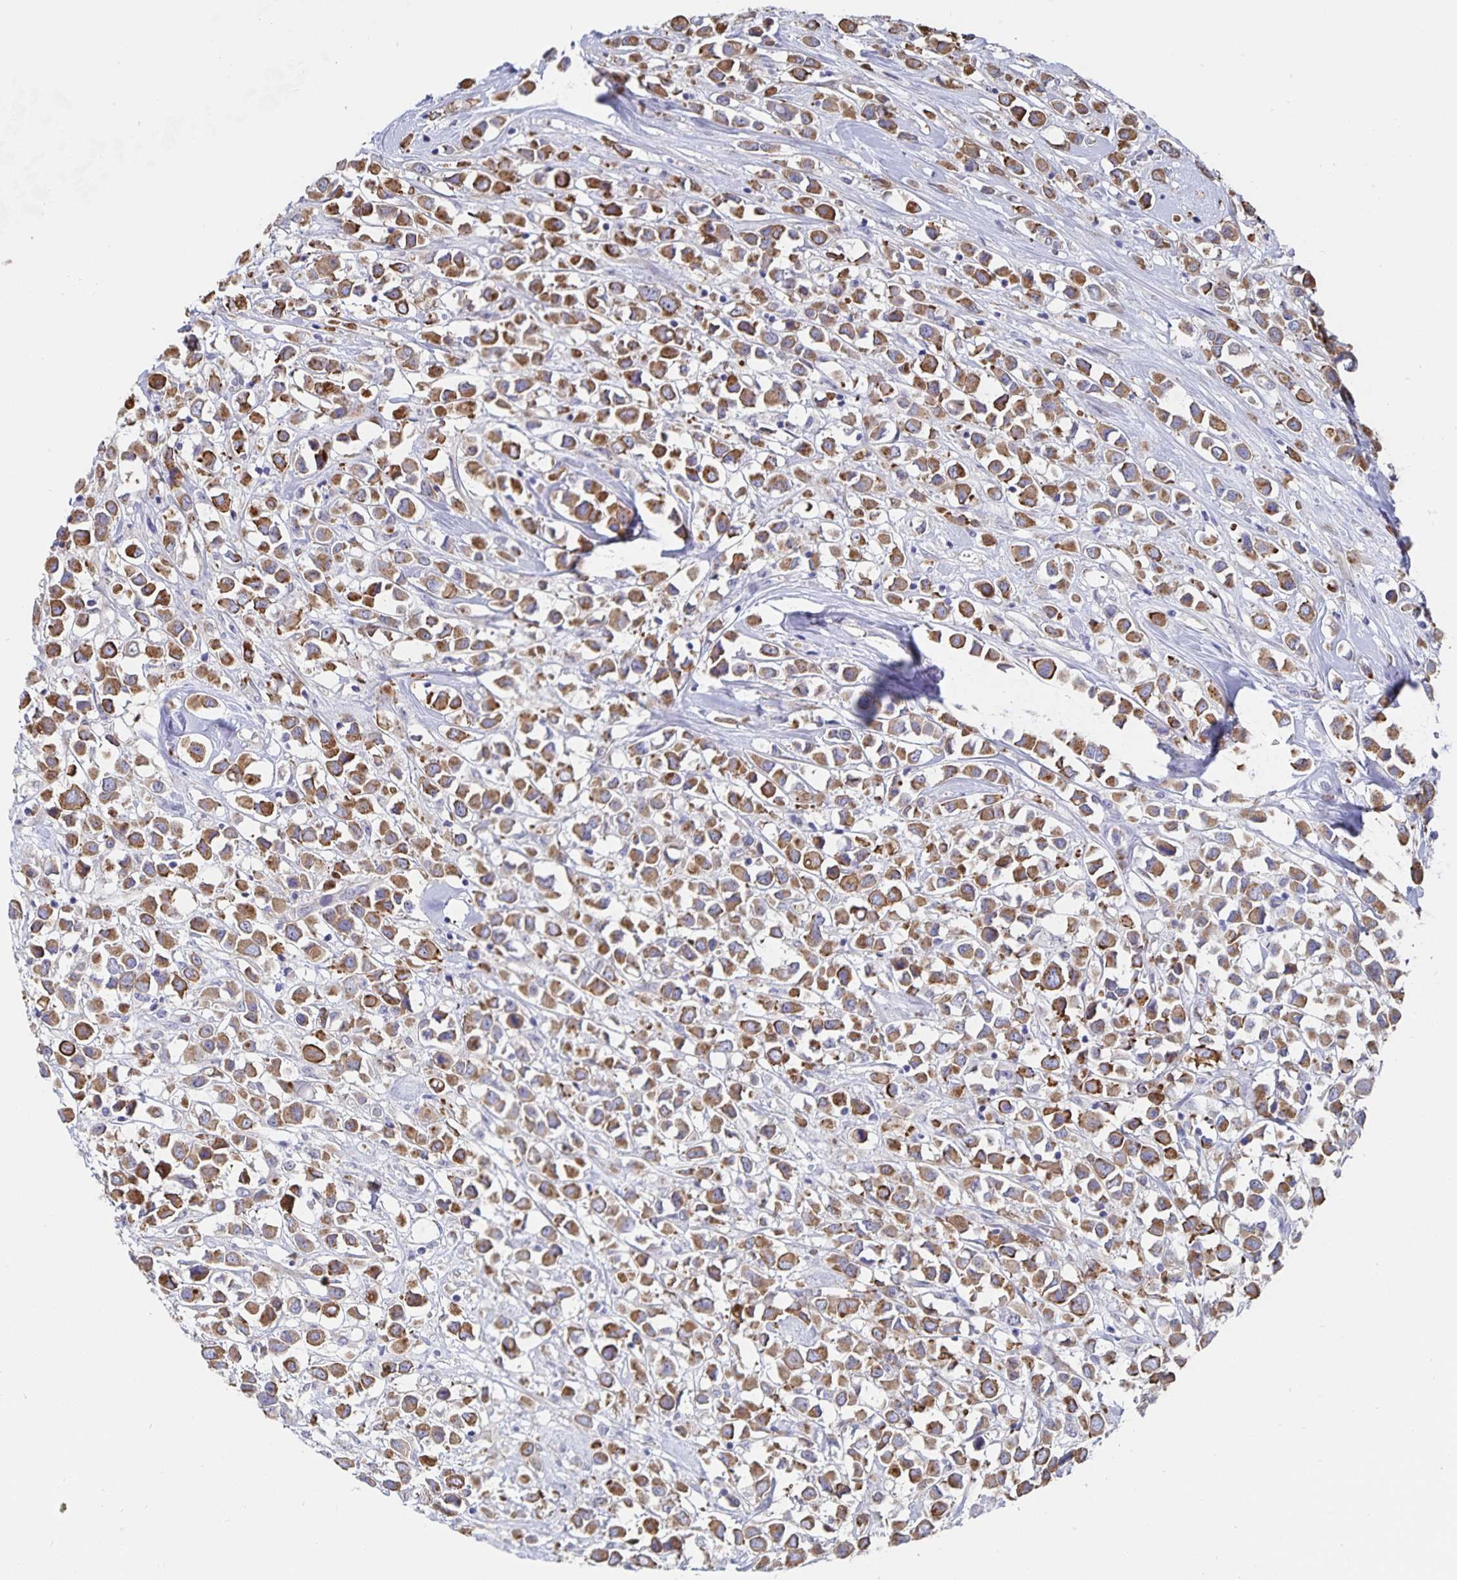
{"staining": {"intensity": "moderate", "quantity": ">75%", "location": "cytoplasmic/membranous"}, "tissue": "breast cancer", "cell_type": "Tumor cells", "image_type": "cancer", "snomed": [{"axis": "morphology", "description": "Duct carcinoma"}, {"axis": "topography", "description": "Breast"}], "caption": "Immunohistochemical staining of human invasive ductal carcinoma (breast) displays moderate cytoplasmic/membranous protein expression in approximately >75% of tumor cells.", "gene": "SSTR1", "patient": {"sex": "female", "age": 61}}